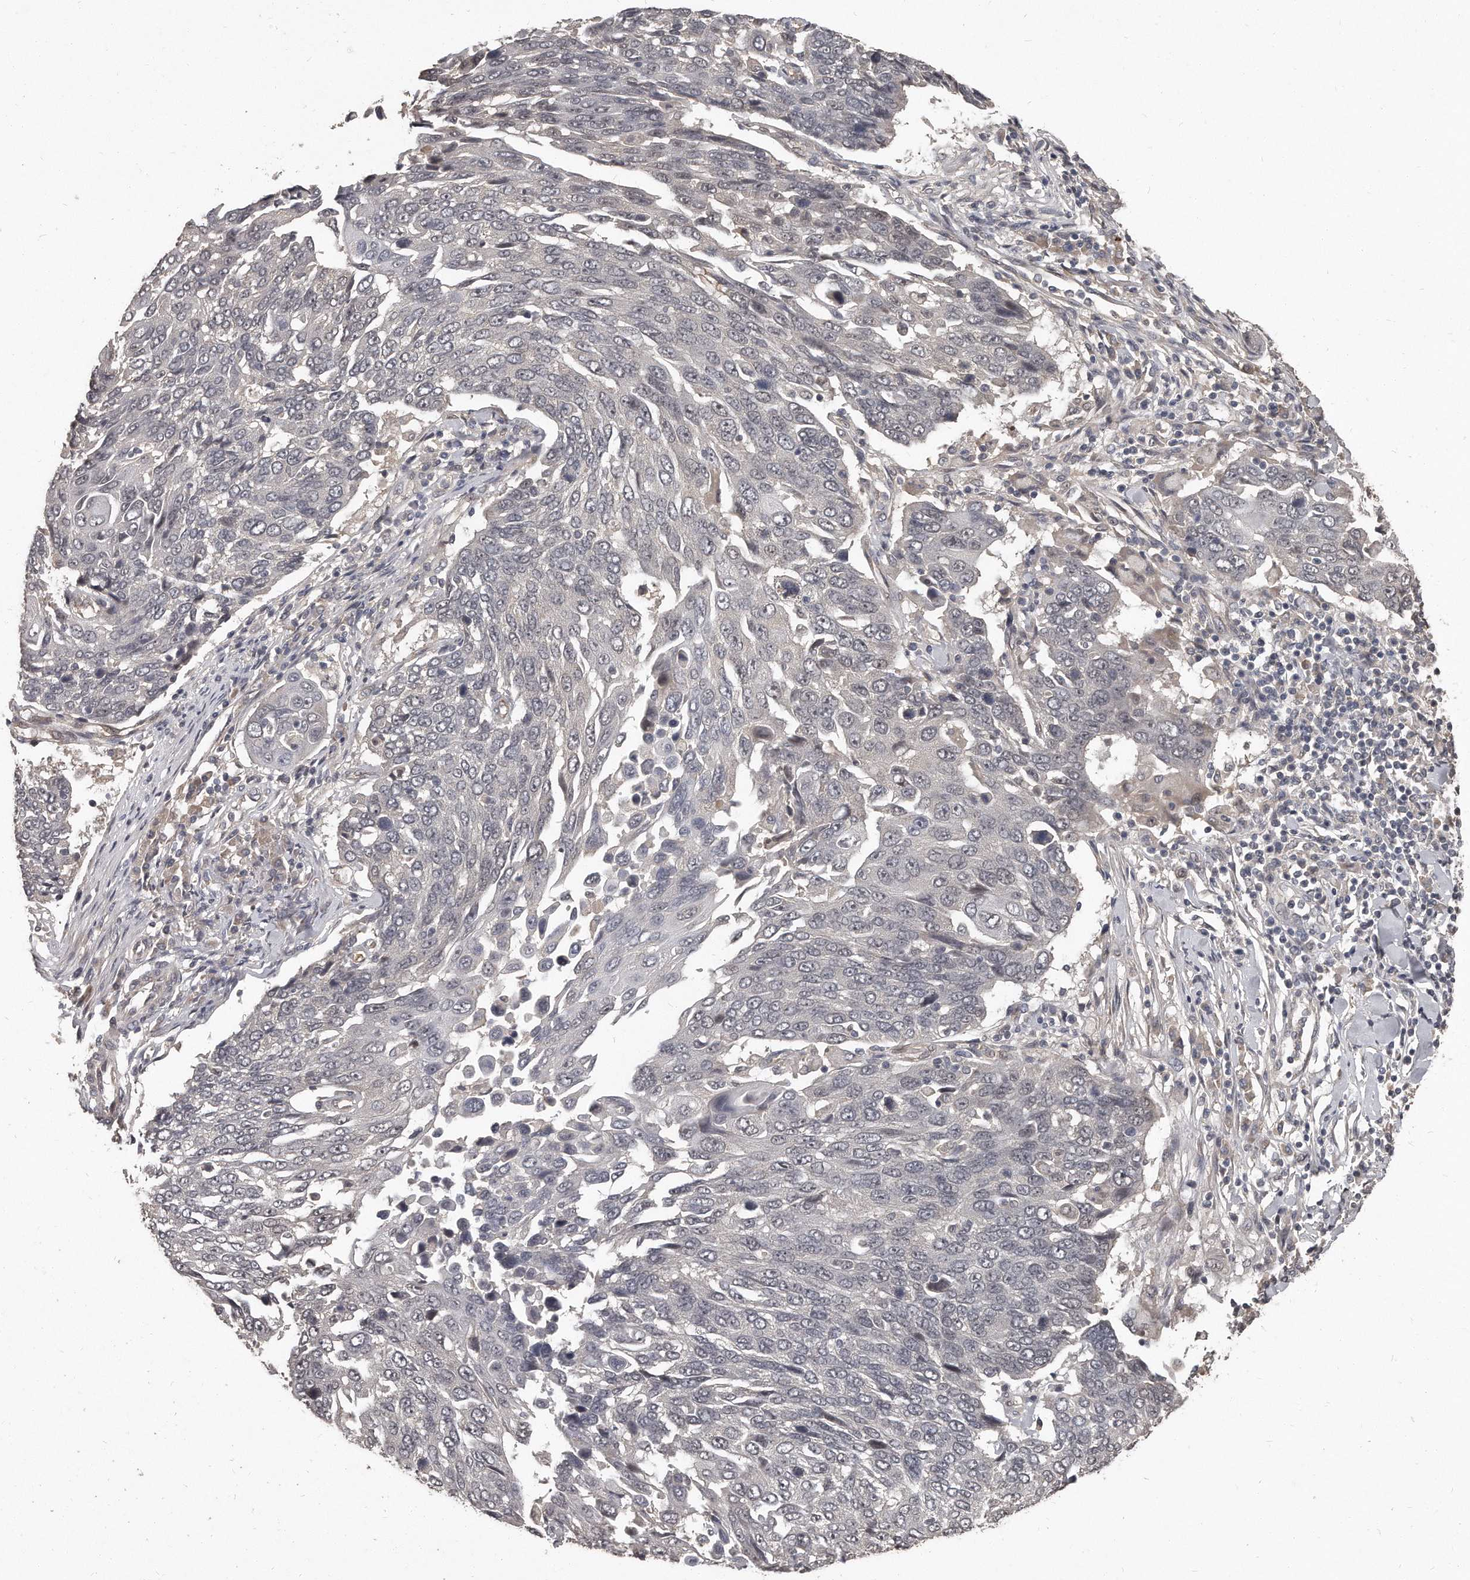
{"staining": {"intensity": "negative", "quantity": "none", "location": "none"}, "tissue": "lung cancer", "cell_type": "Tumor cells", "image_type": "cancer", "snomed": [{"axis": "morphology", "description": "Squamous cell carcinoma, NOS"}, {"axis": "topography", "description": "Lung"}], "caption": "Image shows no protein expression in tumor cells of lung cancer tissue.", "gene": "GRB10", "patient": {"sex": "male", "age": 66}}